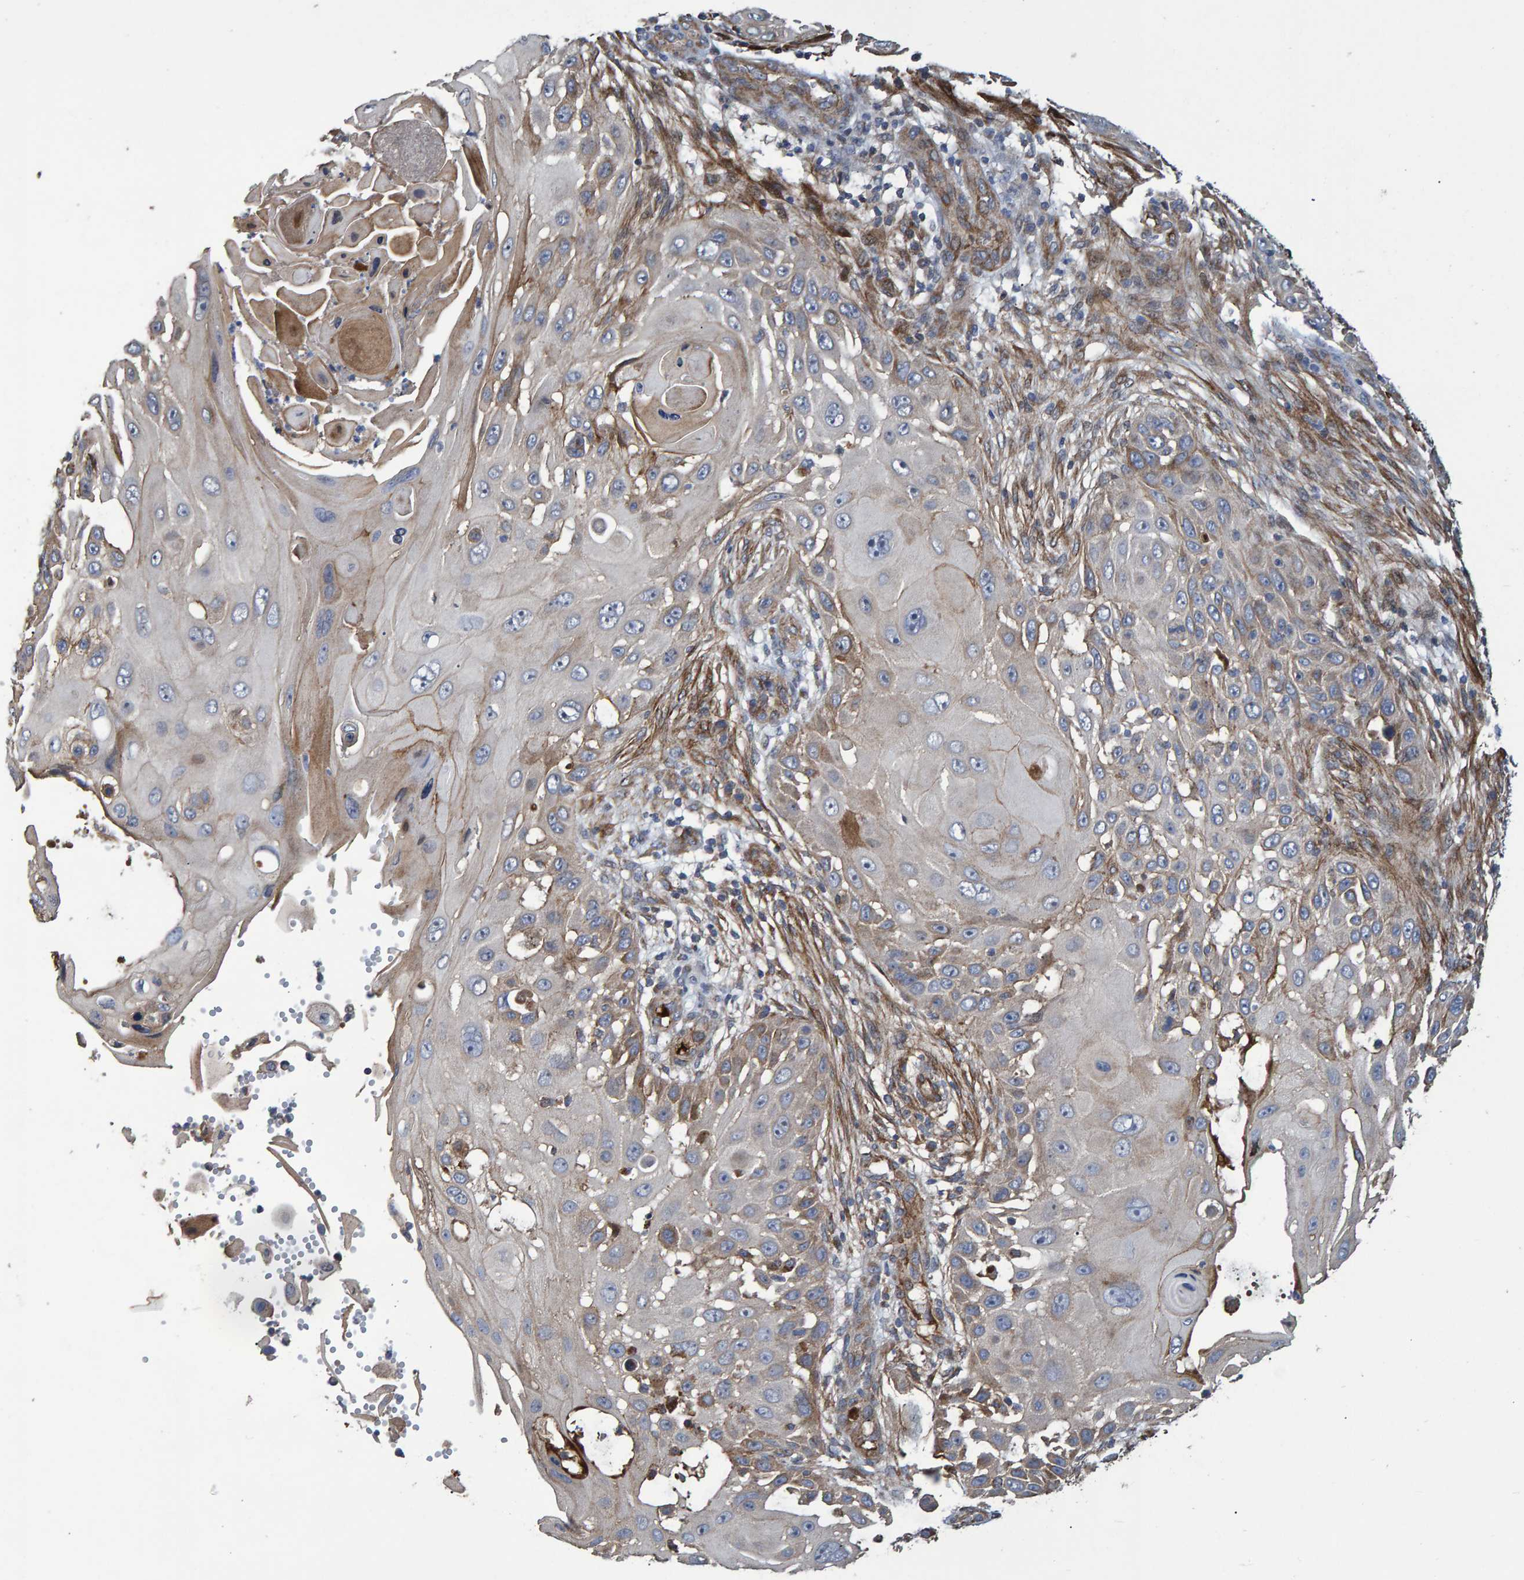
{"staining": {"intensity": "moderate", "quantity": "<25%", "location": "cytoplasmic/membranous"}, "tissue": "skin cancer", "cell_type": "Tumor cells", "image_type": "cancer", "snomed": [{"axis": "morphology", "description": "Squamous cell carcinoma, NOS"}, {"axis": "topography", "description": "Skin"}], "caption": "The photomicrograph displays immunohistochemical staining of skin cancer (squamous cell carcinoma). There is moderate cytoplasmic/membranous staining is present in approximately <25% of tumor cells. (DAB (3,3'-diaminobenzidine) = brown stain, brightfield microscopy at high magnification).", "gene": "SLIT2", "patient": {"sex": "female", "age": 44}}